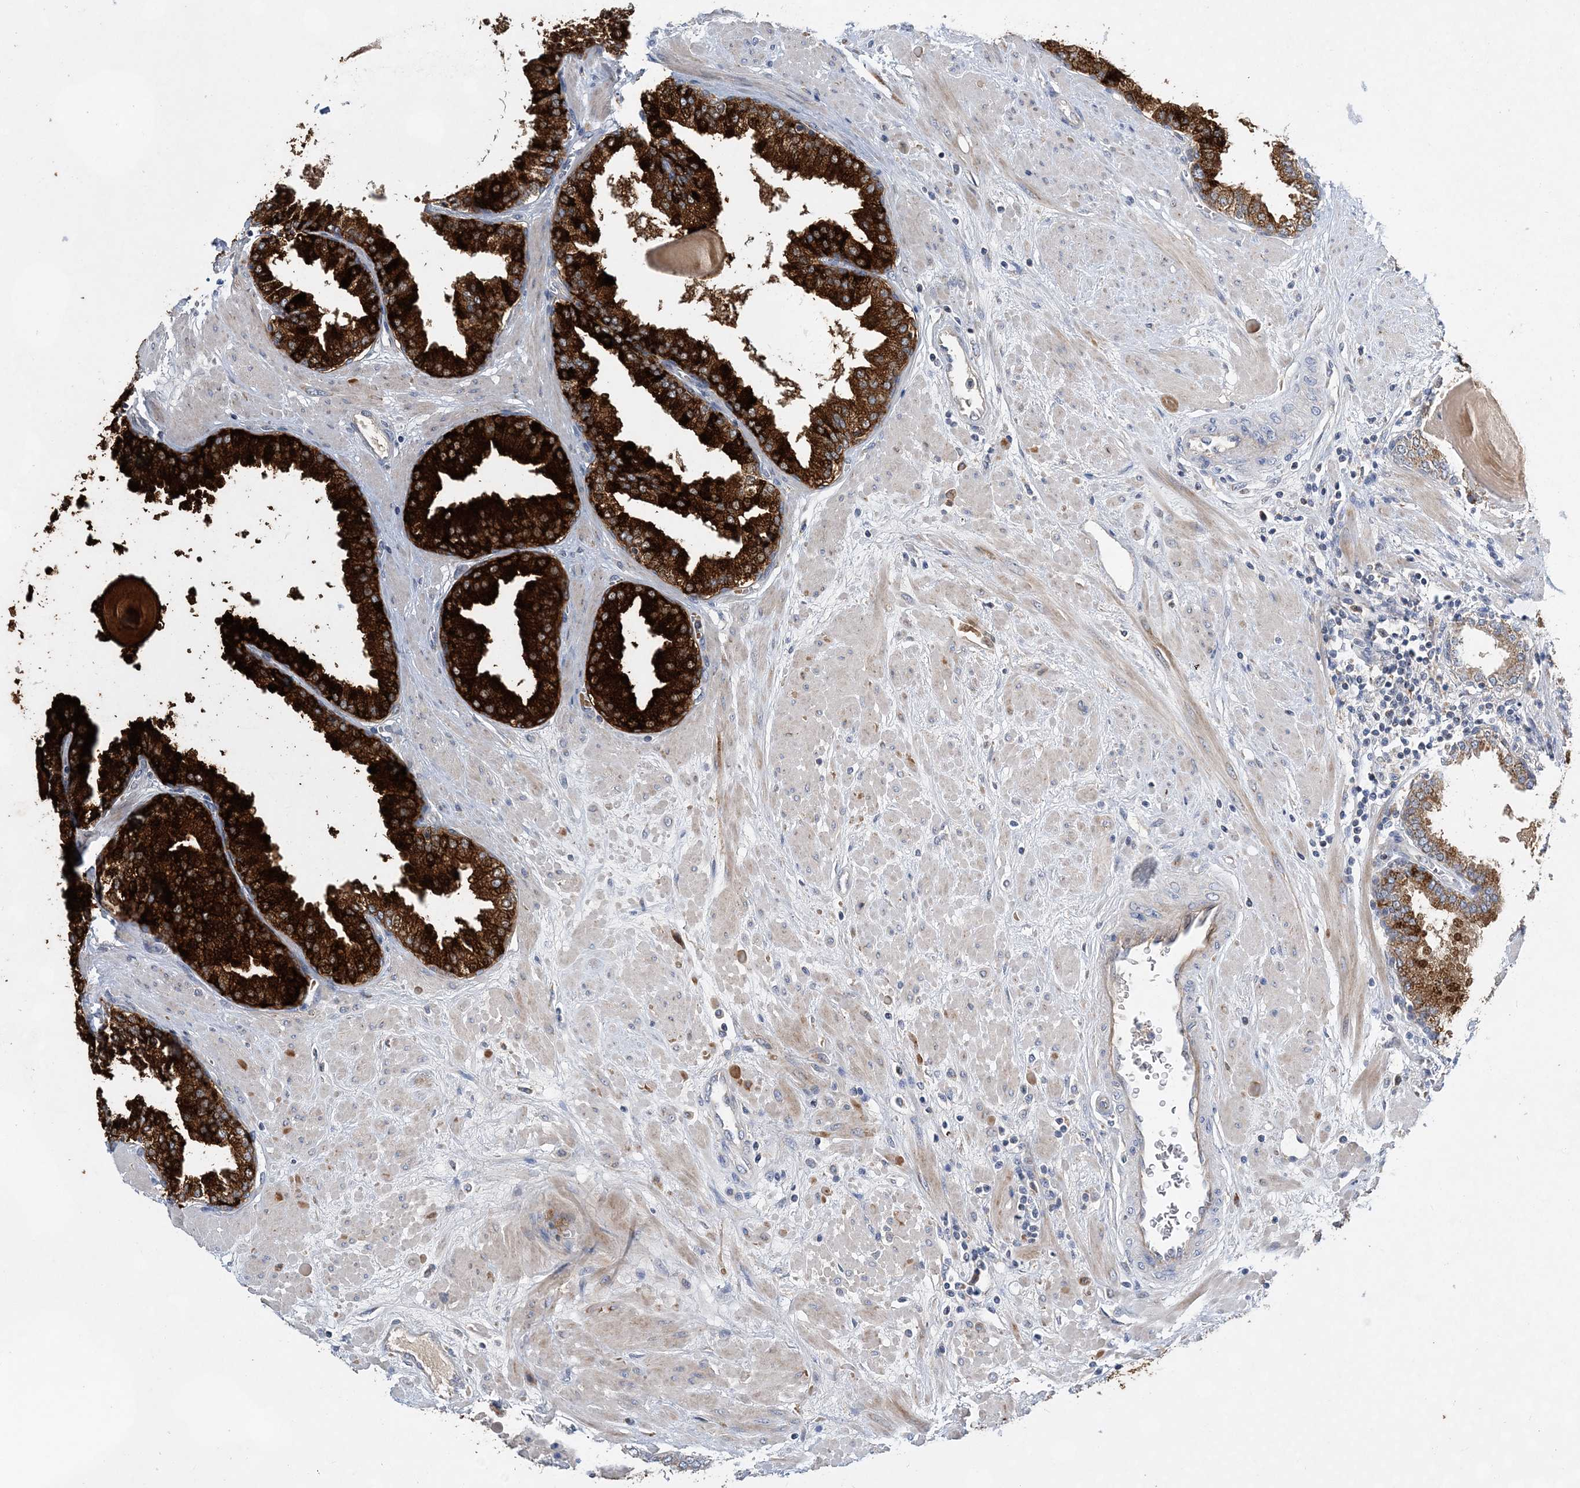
{"staining": {"intensity": "strong", "quantity": ">75%", "location": "cytoplasmic/membranous"}, "tissue": "prostate", "cell_type": "Glandular cells", "image_type": "normal", "snomed": [{"axis": "morphology", "description": "Normal tissue, NOS"}, {"axis": "topography", "description": "Prostate"}], "caption": "Unremarkable prostate displays strong cytoplasmic/membranous expression in approximately >75% of glandular cells, visualized by immunohistochemistry.", "gene": "TRAPPC13", "patient": {"sex": "male", "age": 51}}